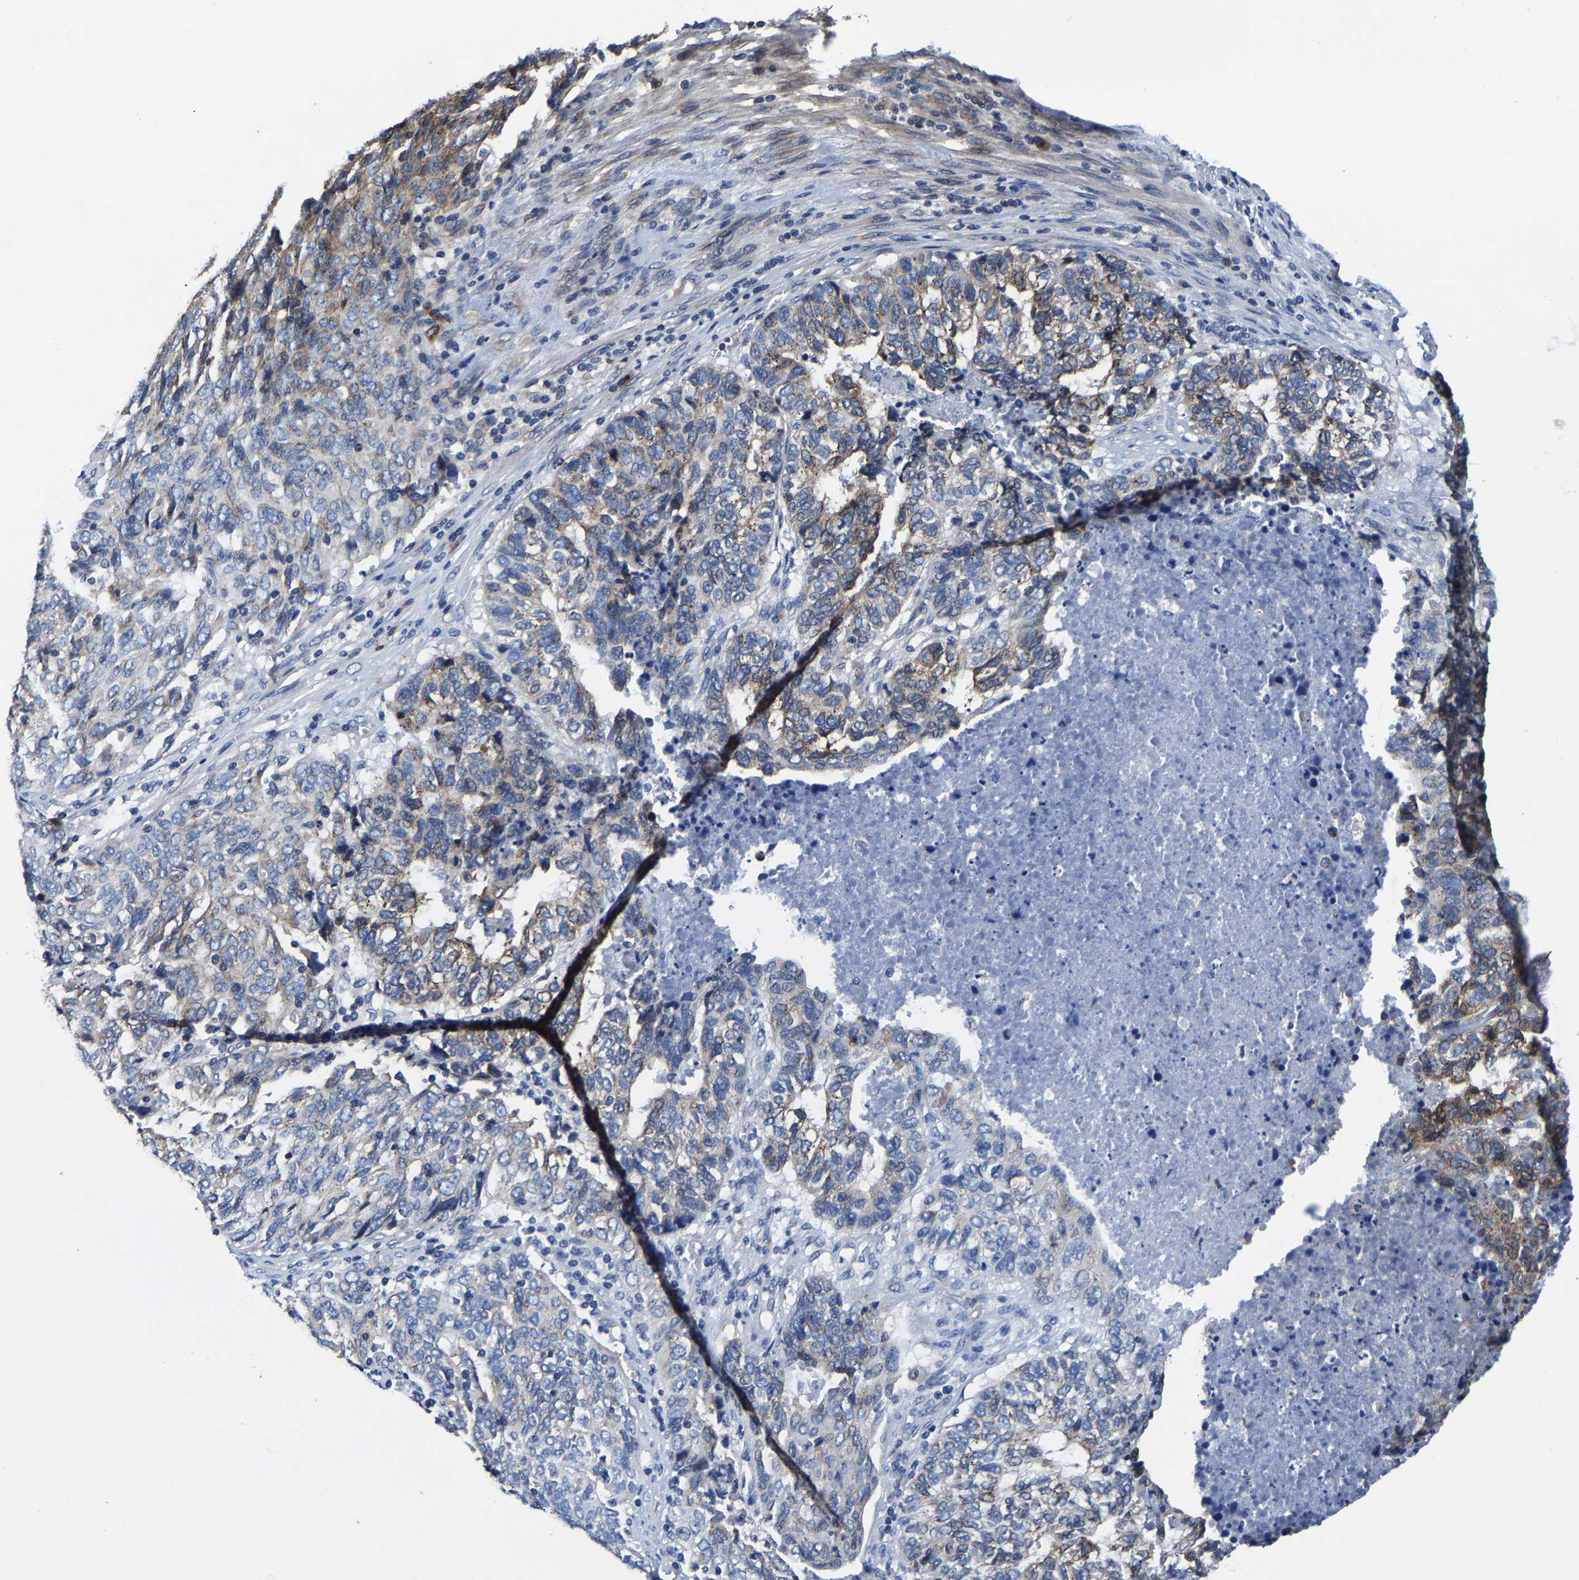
{"staining": {"intensity": "moderate", "quantity": "<25%", "location": "cytoplasmic/membranous"}, "tissue": "endometrial cancer", "cell_type": "Tumor cells", "image_type": "cancer", "snomed": [{"axis": "morphology", "description": "Adenocarcinoma, NOS"}, {"axis": "topography", "description": "Endometrium"}], "caption": "Human adenocarcinoma (endometrial) stained with a brown dye reveals moderate cytoplasmic/membranous positive staining in about <25% of tumor cells.", "gene": "EBAG9", "patient": {"sex": "female", "age": 80}}